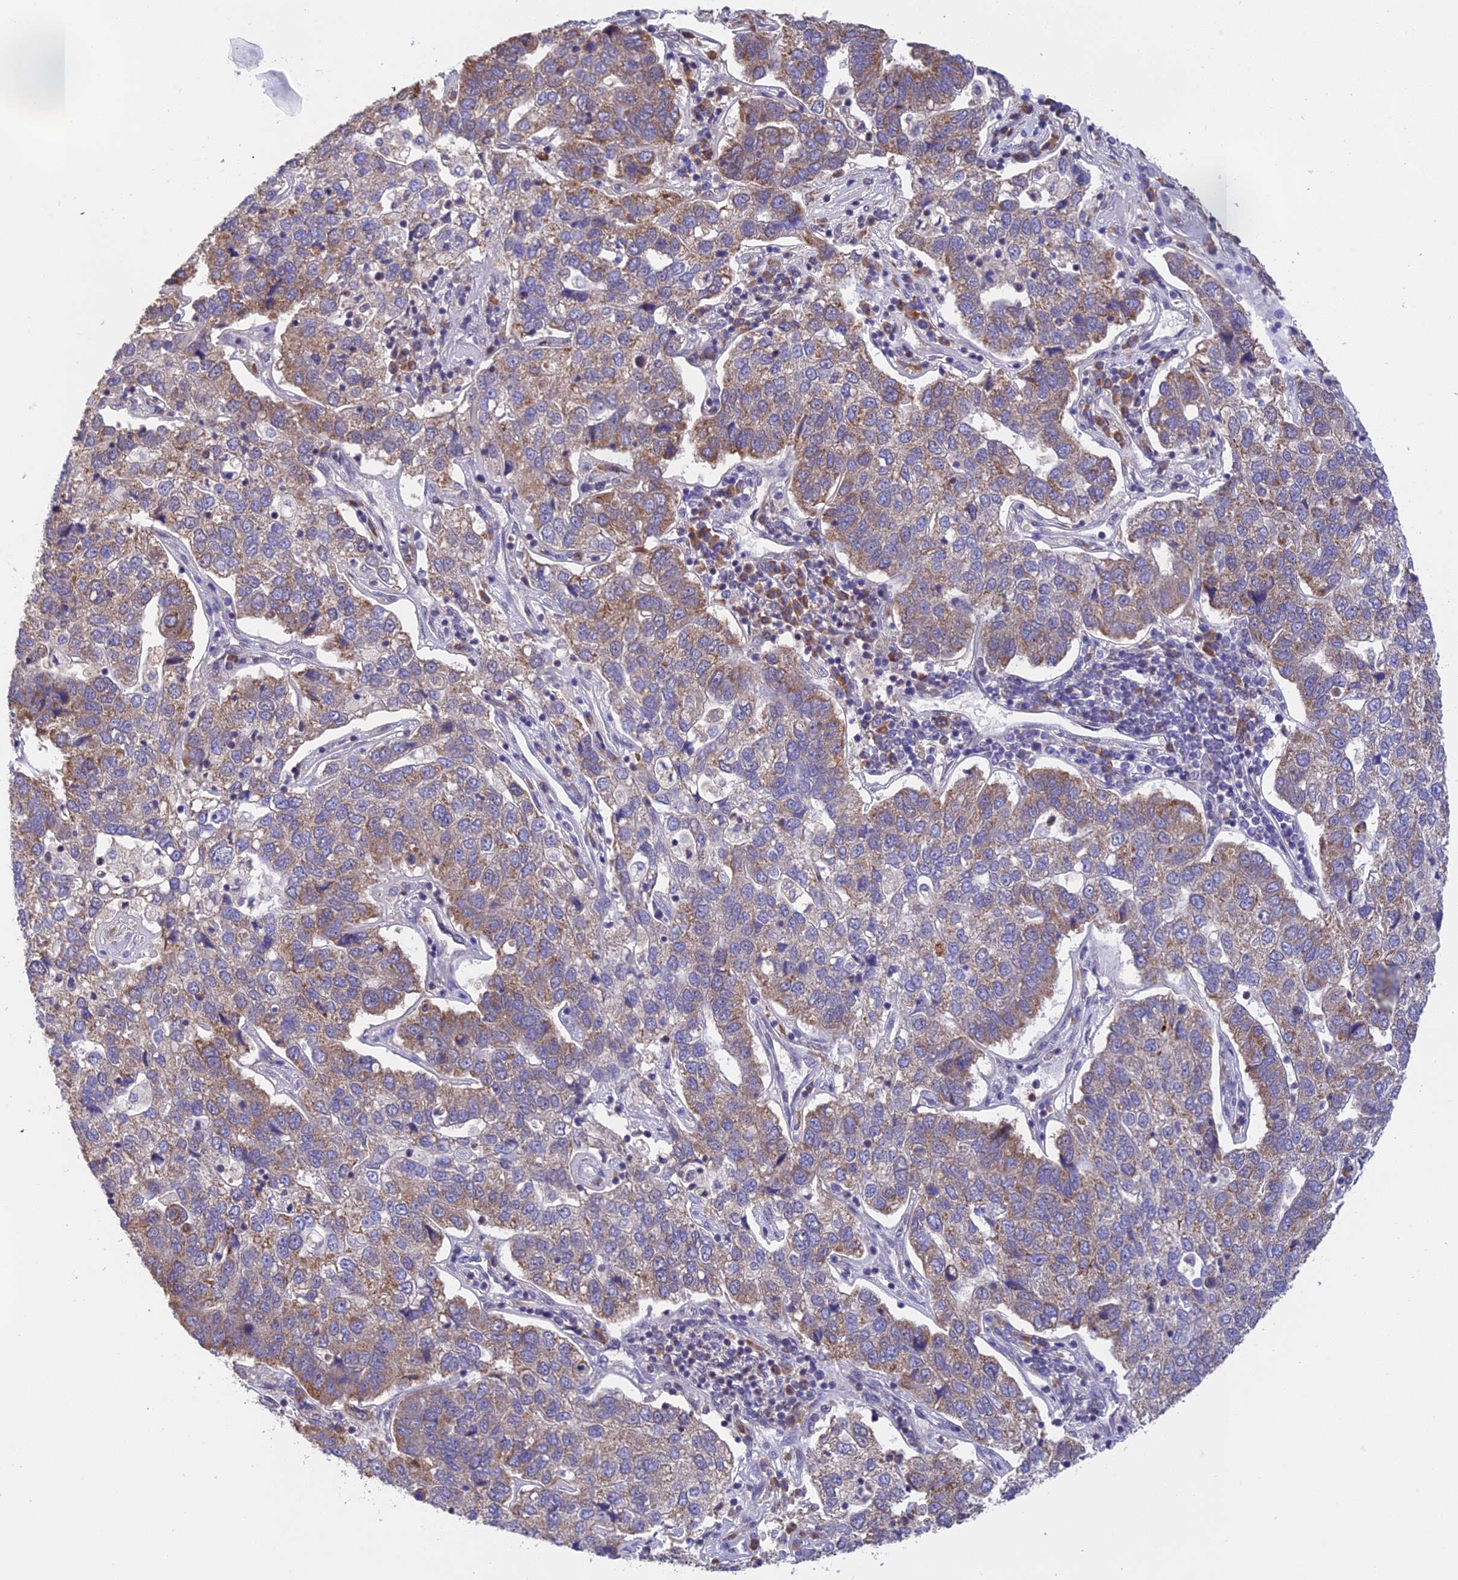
{"staining": {"intensity": "weak", "quantity": "25%-75%", "location": "cytoplasmic/membranous"}, "tissue": "pancreatic cancer", "cell_type": "Tumor cells", "image_type": "cancer", "snomed": [{"axis": "morphology", "description": "Adenocarcinoma, NOS"}, {"axis": "topography", "description": "Pancreas"}], "caption": "Immunohistochemistry (IHC) (DAB (3,3'-diaminobenzidine)) staining of pancreatic cancer shows weak cytoplasmic/membranous protein expression in approximately 25%-75% of tumor cells. (DAB IHC, brown staining for protein, blue staining for nuclei).", "gene": "PEX16", "patient": {"sex": "female", "age": 61}}